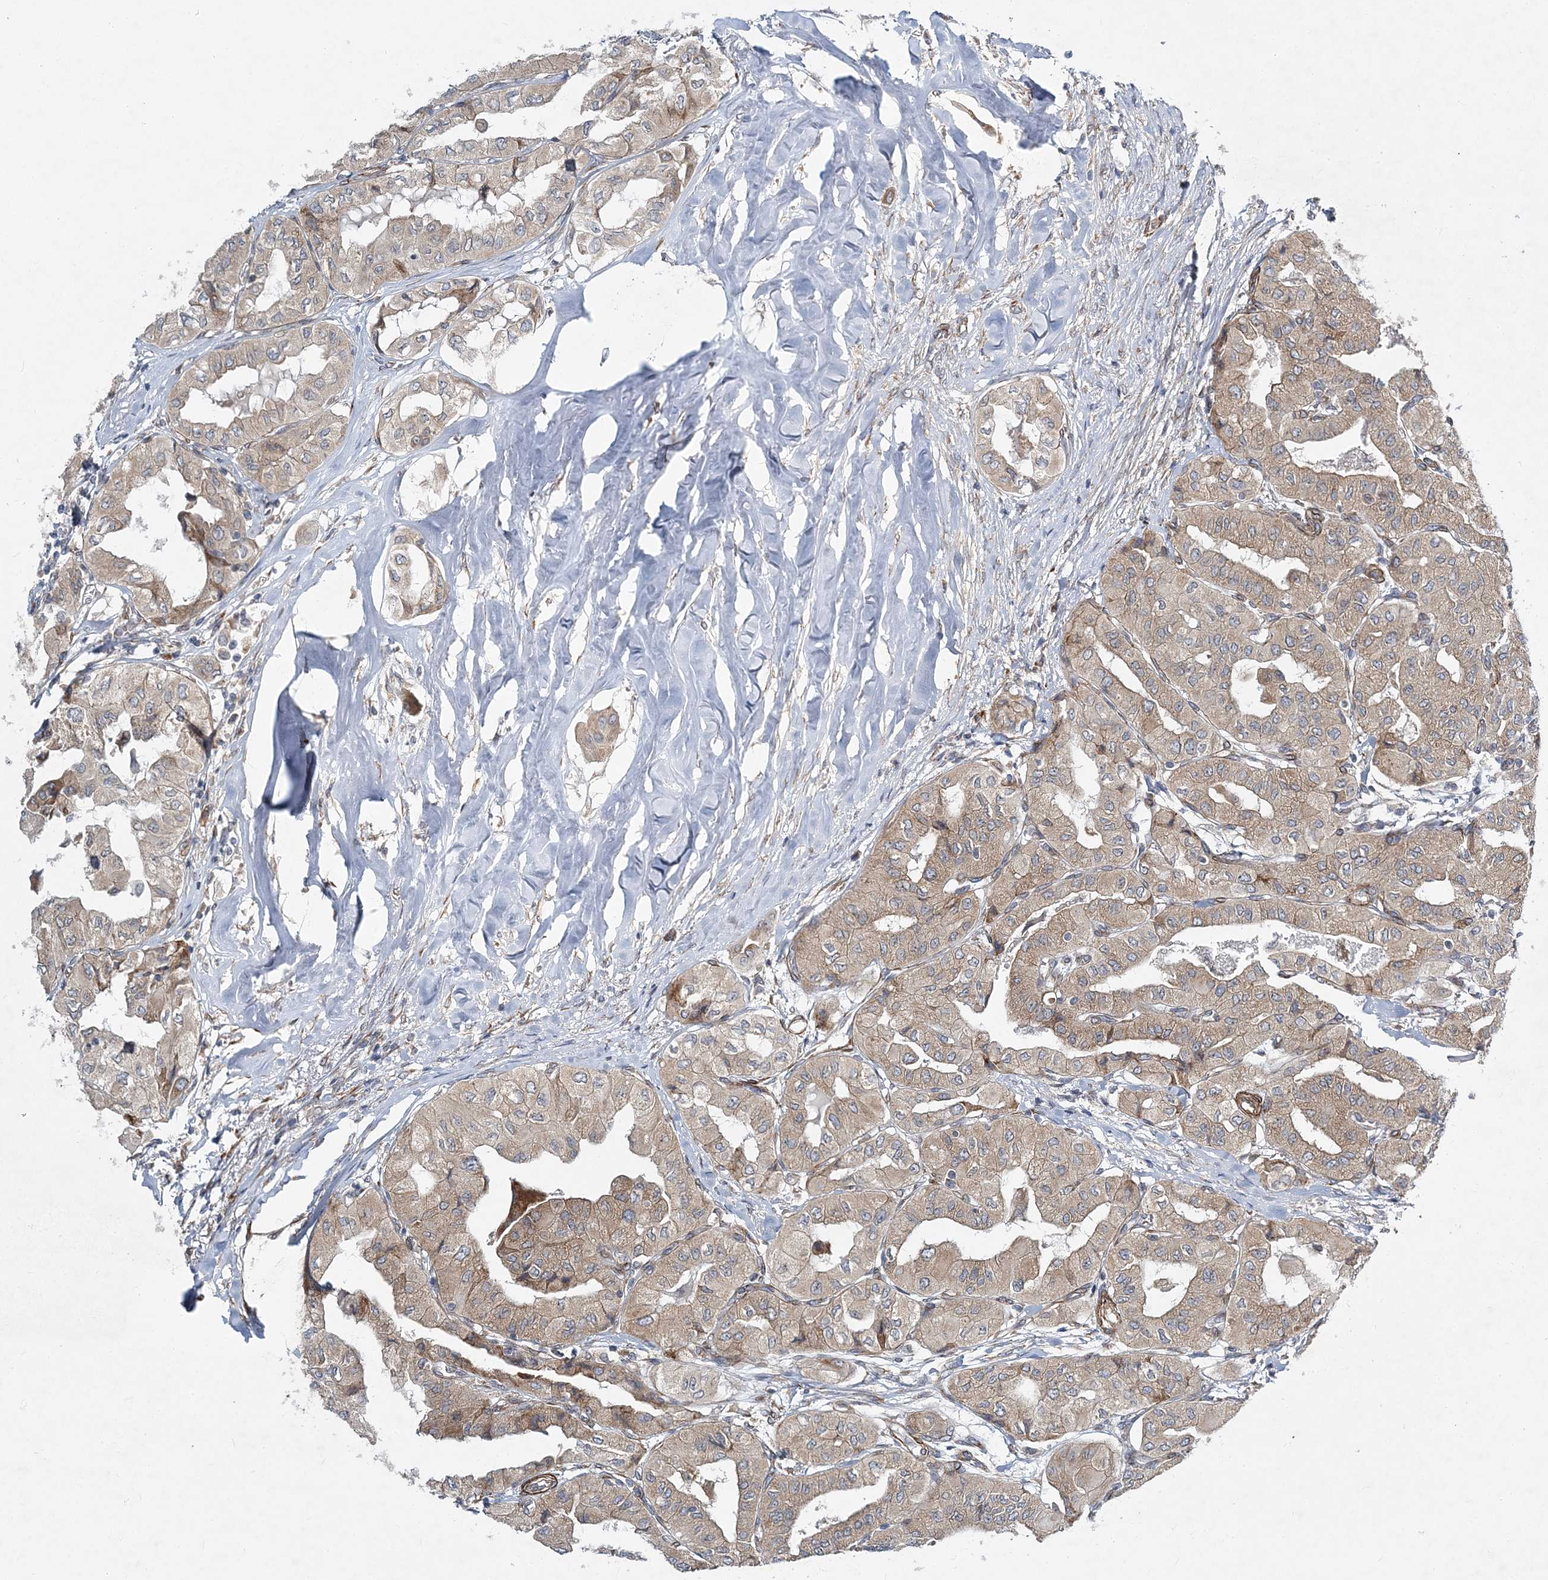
{"staining": {"intensity": "weak", "quantity": "25%-75%", "location": "cytoplasmic/membranous"}, "tissue": "thyroid cancer", "cell_type": "Tumor cells", "image_type": "cancer", "snomed": [{"axis": "morphology", "description": "Papillary adenocarcinoma, NOS"}, {"axis": "topography", "description": "Thyroid gland"}], "caption": "This is a histology image of immunohistochemistry (IHC) staining of thyroid cancer (papillary adenocarcinoma), which shows weak expression in the cytoplasmic/membranous of tumor cells.", "gene": "NBAS", "patient": {"sex": "female", "age": 59}}